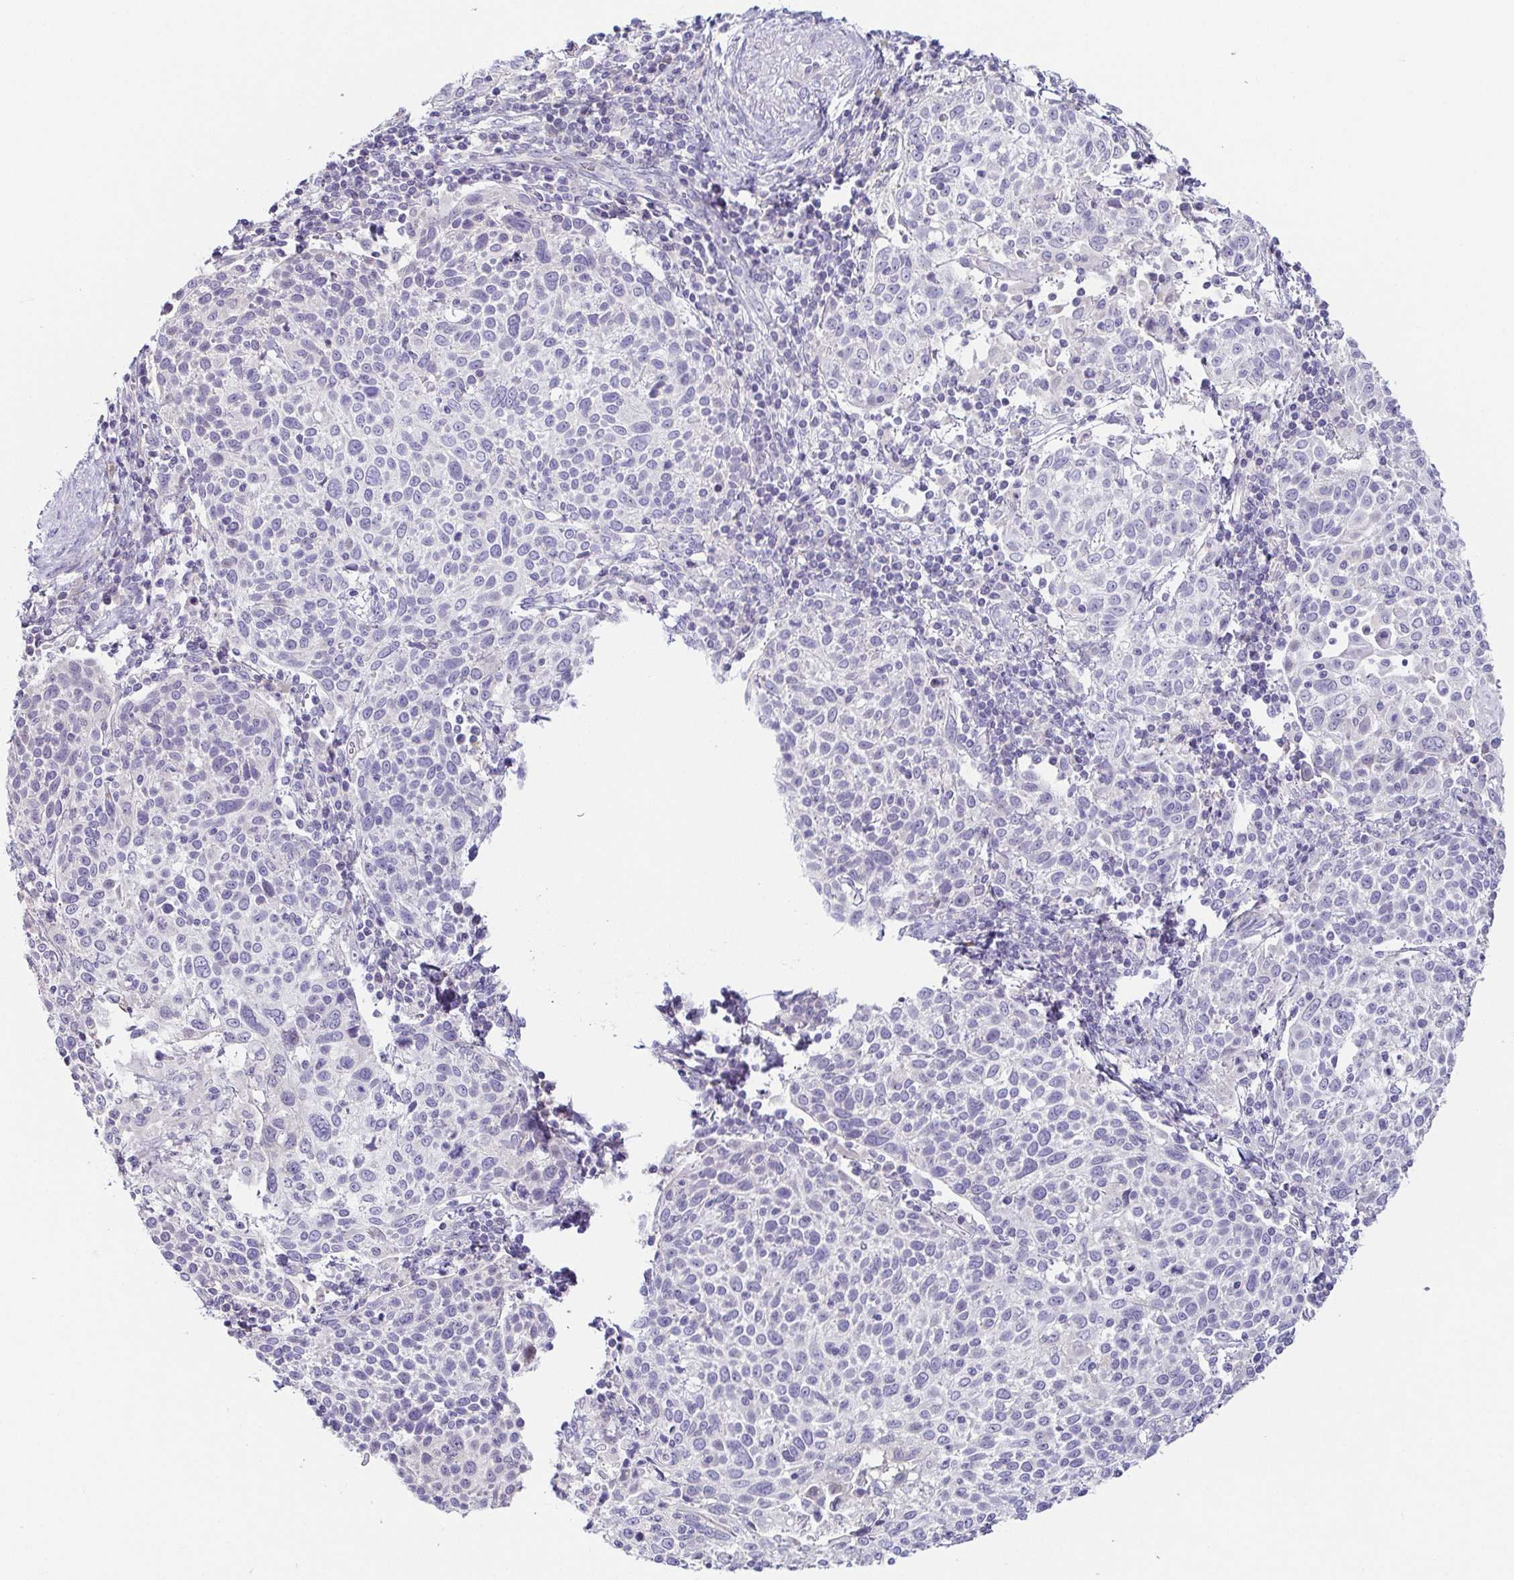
{"staining": {"intensity": "negative", "quantity": "none", "location": "none"}, "tissue": "cervical cancer", "cell_type": "Tumor cells", "image_type": "cancer", "snomed": [{"axis": "morphology", "description": "Squamous cell carcinoma, NOS"}, {"axis": "topography", "description": "Cervix"}], "caption": "Immunohistochemistry of human squamous cell carcinoma (cervical) shows no positivity in tumor cells. (DAB immunohistochemistry (IHC) visualized using brightfield microscopy, high magnification).", "gene": "FAM162B", "patient": {"sex": "female", "age": 61}}